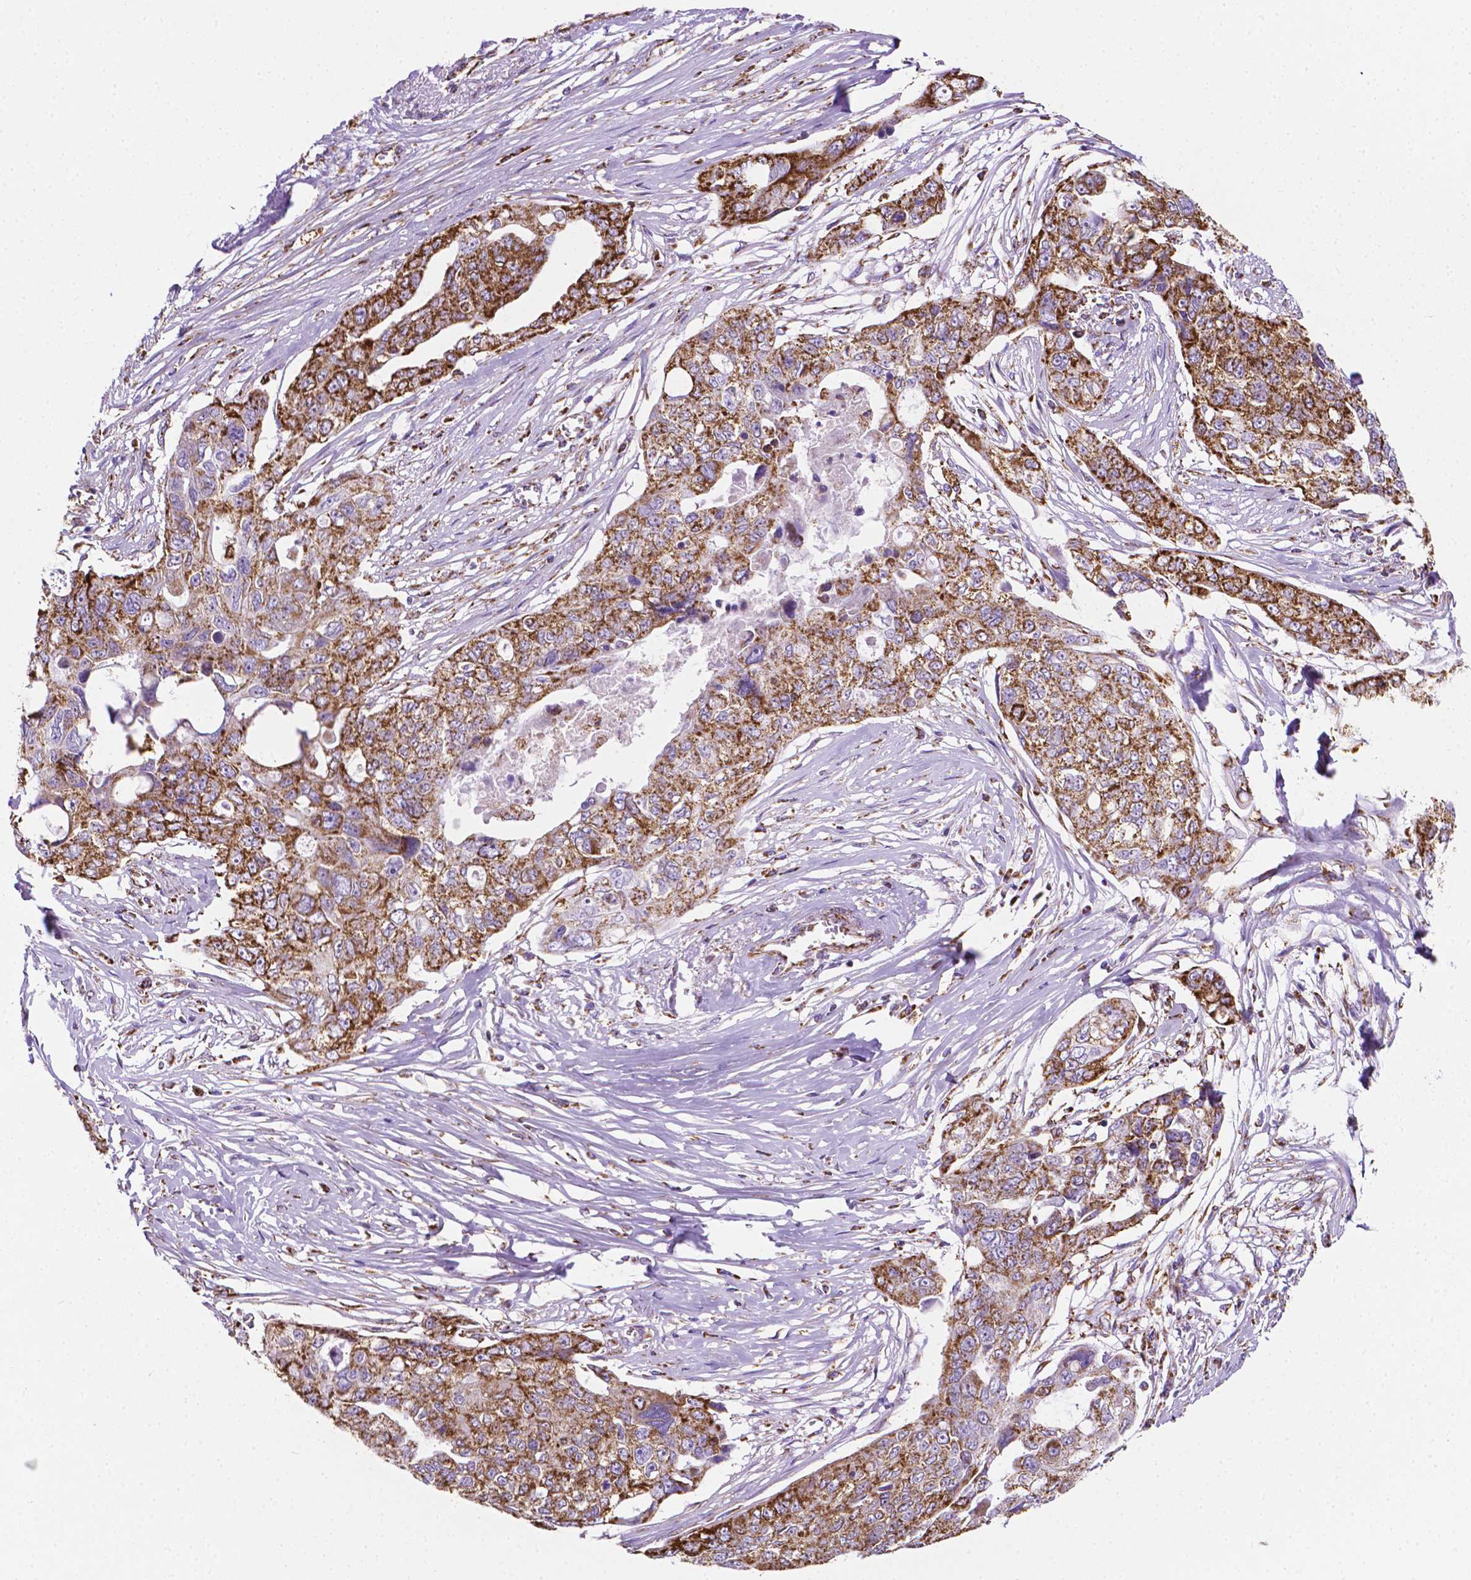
{"staining": {"intensity": "strong", "quantity": ">75%", "location": "cytoplasmic/membranous"}, "tissue": "ovarian cancer", "cell_type": "Tumor cells", "image_type": "cancer", "snomed": [{"axis": "morphology", "description": "Carcinoma, endometroid"}, {"axis": "topography", "description": "Ovary"}], "caption": "Protein staining demonstrates strong cytoplasmic/membranous staining in approximately >75% of tumor cells in endometroid carcinoma (ovarian). The staining is performed using DAB (3,3'-diaminobenzidine) brown chromogen to label protein expression. The nuclei are counter-stained blue using hematoxylin.", "gene": "RMDN3", "patient": {"sex": "female", "age": 70}}